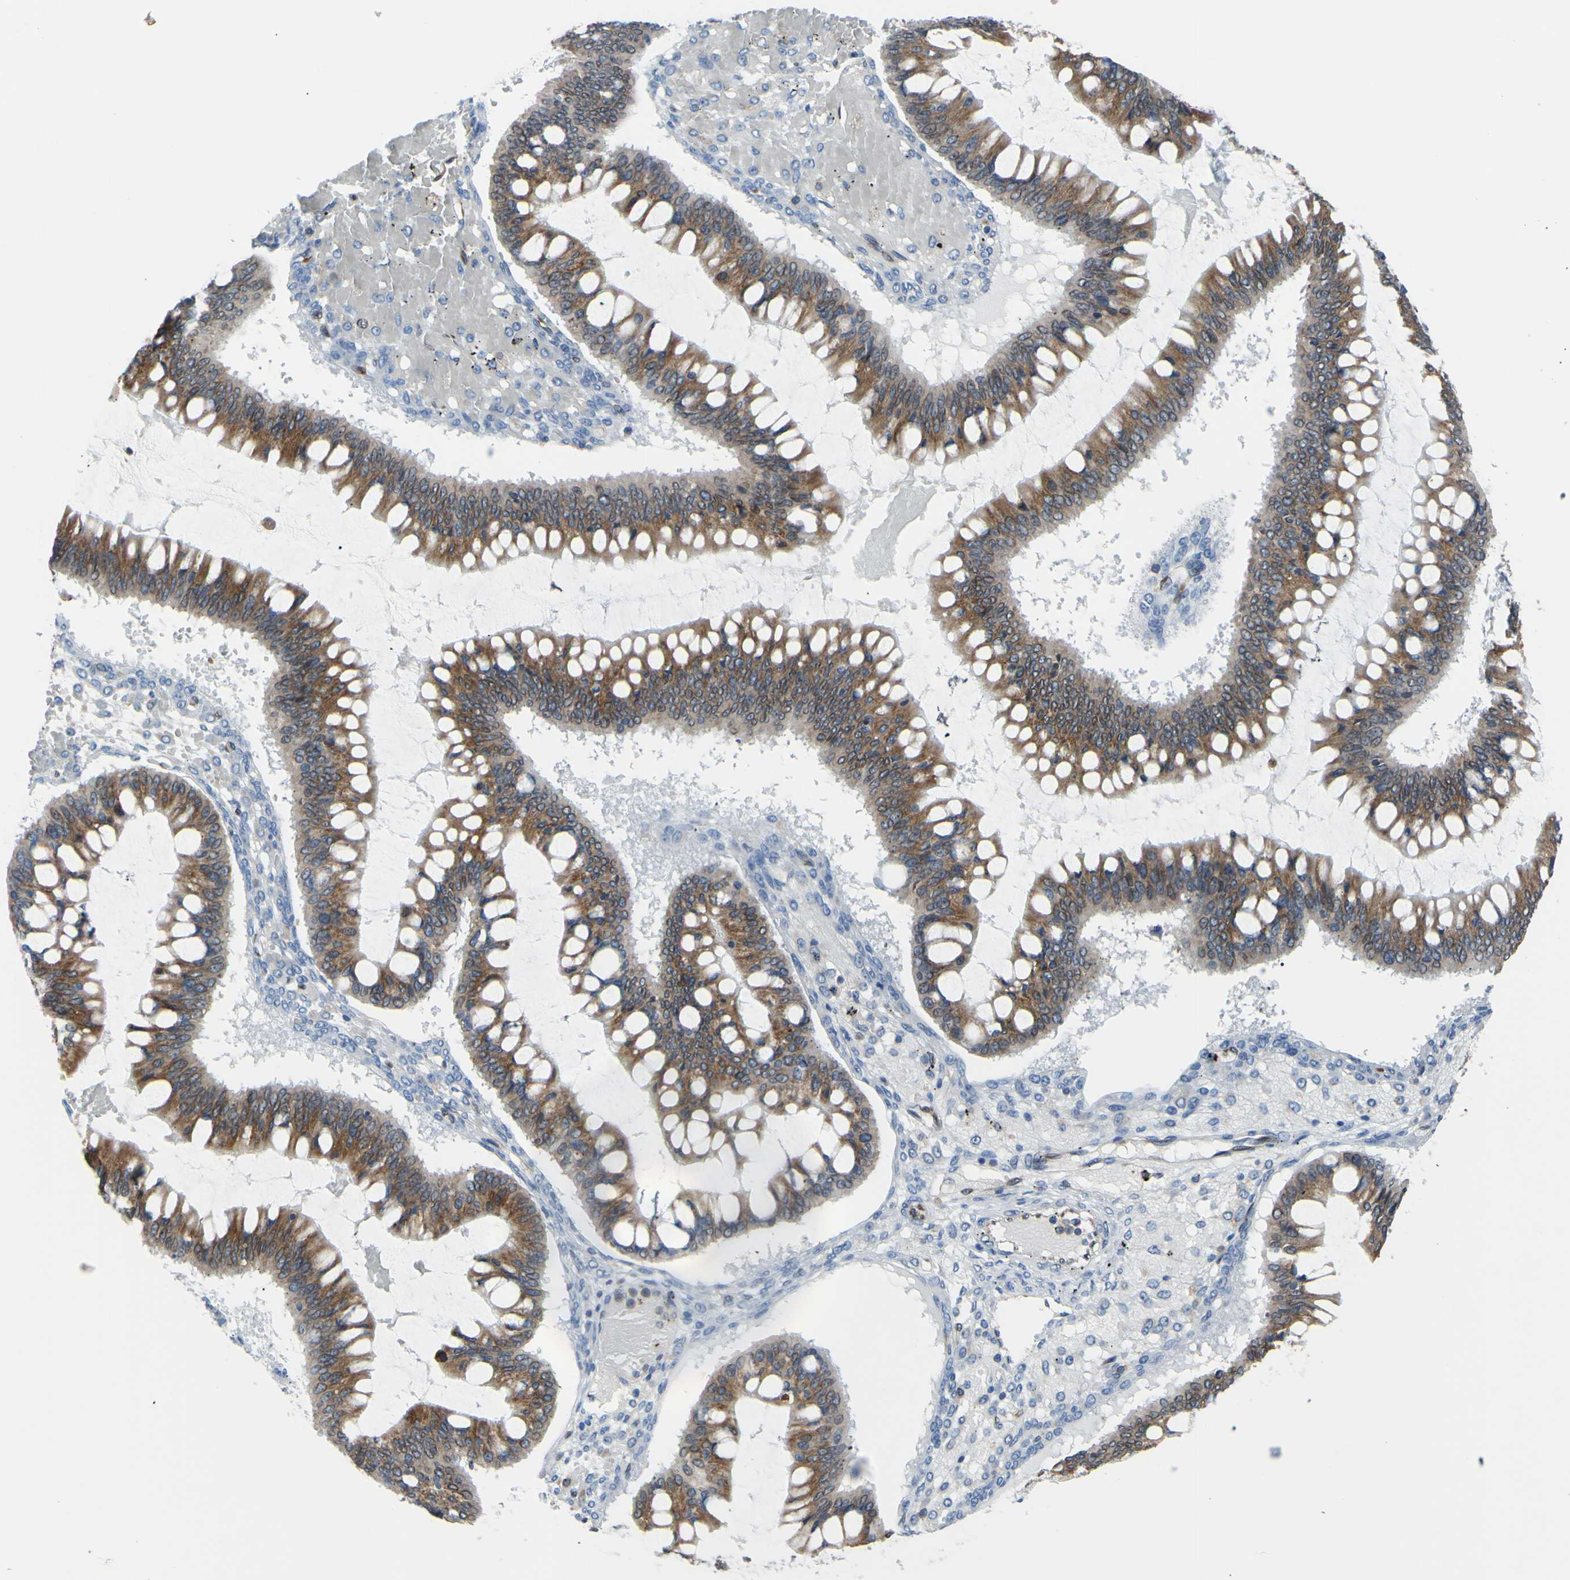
{"staining": {"intensity": "moderate", "quantity": ">75%", "location": "cytoplasmic/membranous"}, "tissue": "ovarian cancer", "cell_type": "Tumor cells", "image_type": "cancer", "snomed": [{"axis": "morphology", "description": "Cystadenocarcinoma, mucinous, NOS"}, {"axis": "topography", "description": "Ovary"}], "caption": "Approximately >75% of tumor cells in human ovarian cancer exhibit moderate cytoplasmic/membranous protein expression as visualized by brown immunohistochemical staining.", "gene": "MGST2", "patient": {"sex": "female", "age": 73}}